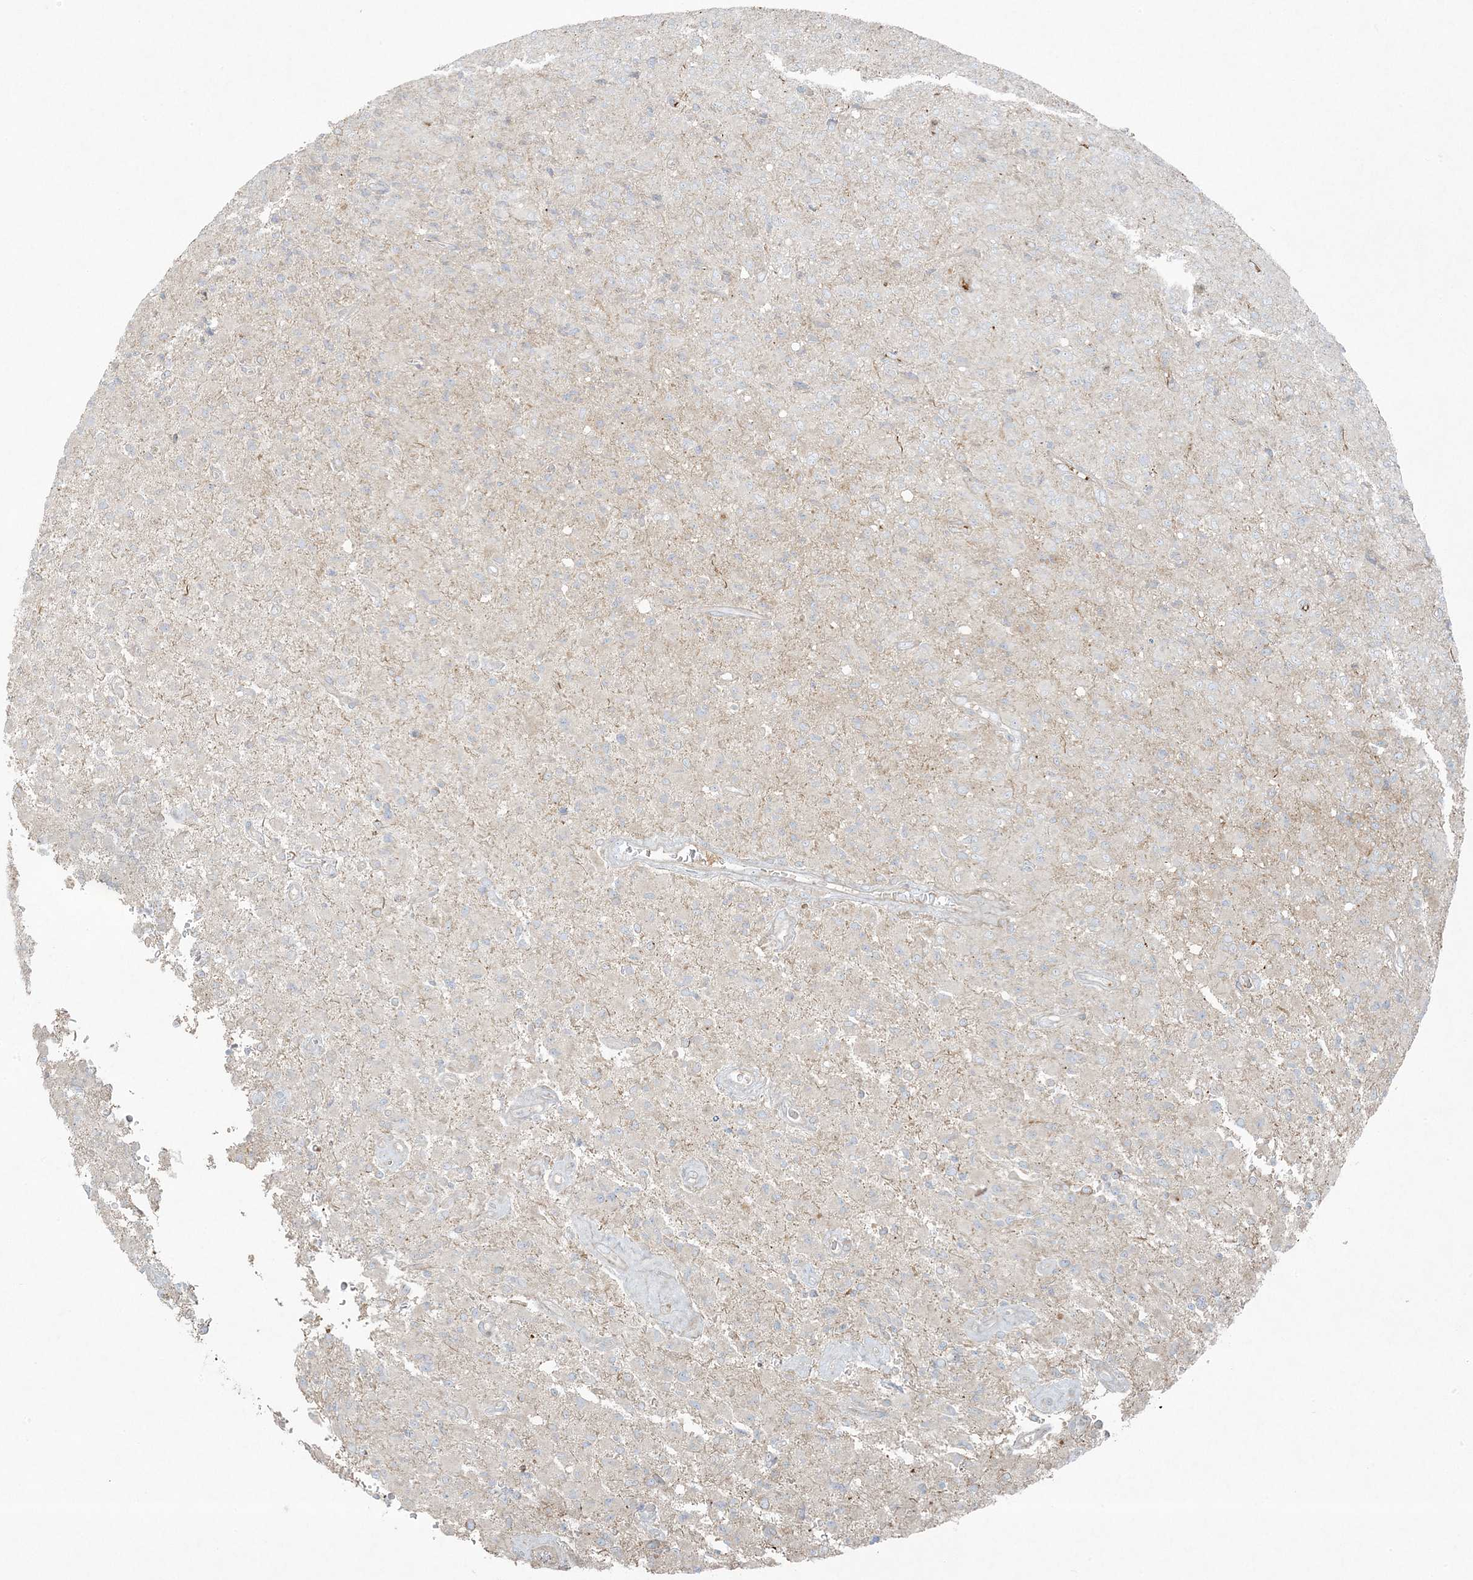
{"staining": {"intensity": "negative", "quantity": "none", "location": "none"}, "tissue": "glioma", "cell_type": "Tumor cells", "image_type": "cancer", "snomed": [{"axis": "morphology", "description": "Glioma, malignant, High grade"}, {"axis": "topography", "description": "Brain"}], "caption": "High-grade glioma (malignant) was stained to show a protein in brown. There is no significant staining in tumor cells.", "gene": "PIK3R4", "patient": {"sex": "female", "age": 57}}